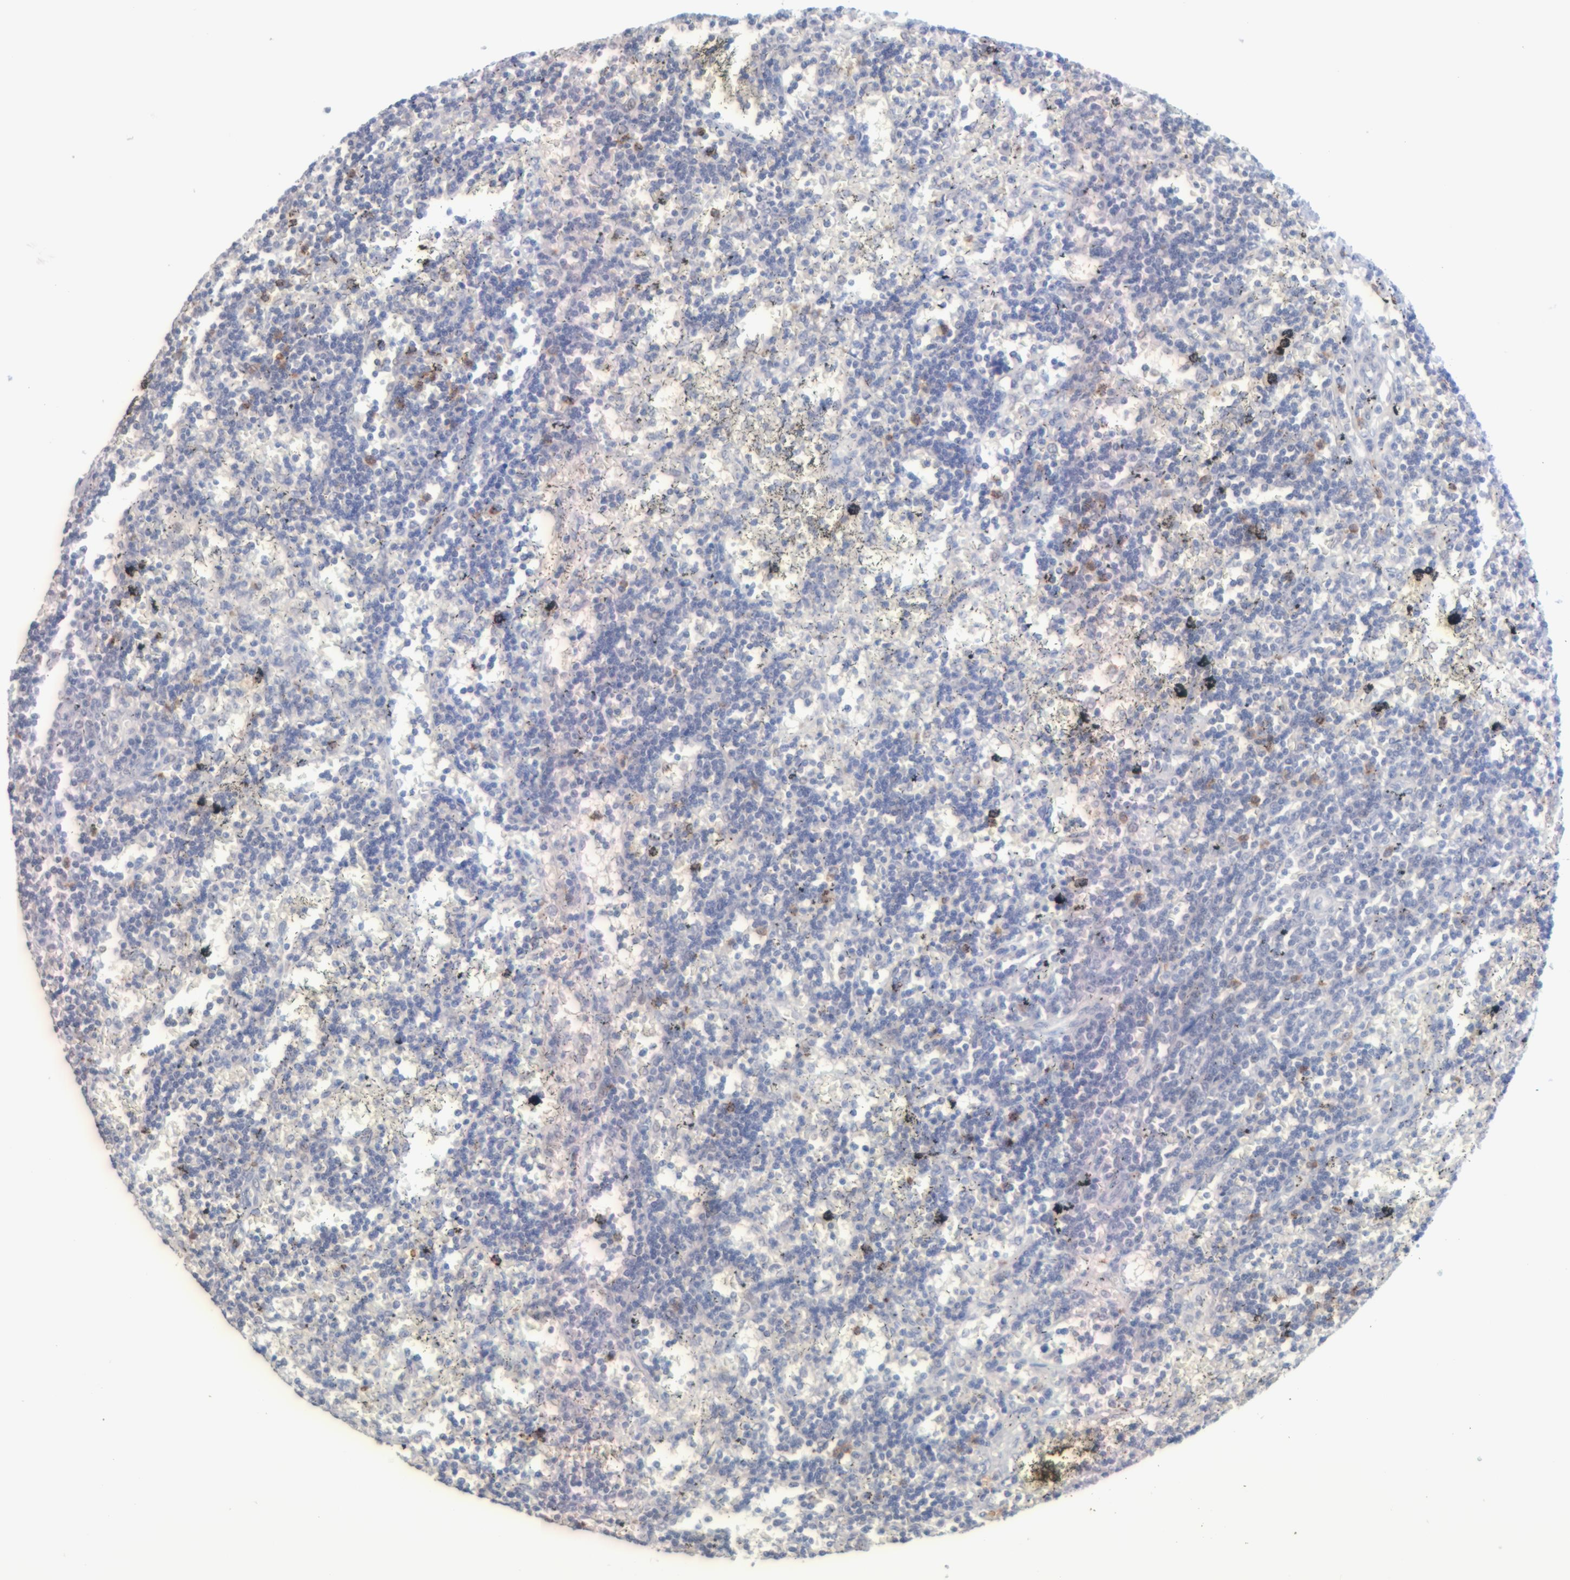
{"staining": {"intensity": "moderate", "quantity": "<25%", "location": "cytoplasmic/membranous"}, "tissue": "lymphoma", "cell_type": "Tumor cells", "image_type": "cancer", "snomed": [{"axis": "morphology", "description": "Malignant lymphoma, non-Hodgkin's type, Low grade"}, {"axis": "topography", "description": "Spleen"}], "caption": "The image exhibits staining of lymphoma, revealing moderate cytoplasmic/membranous protein staining (brown color) within tumor cells.", "gene": "MGAM", "patient": {"sex": "male", "age": 60}}